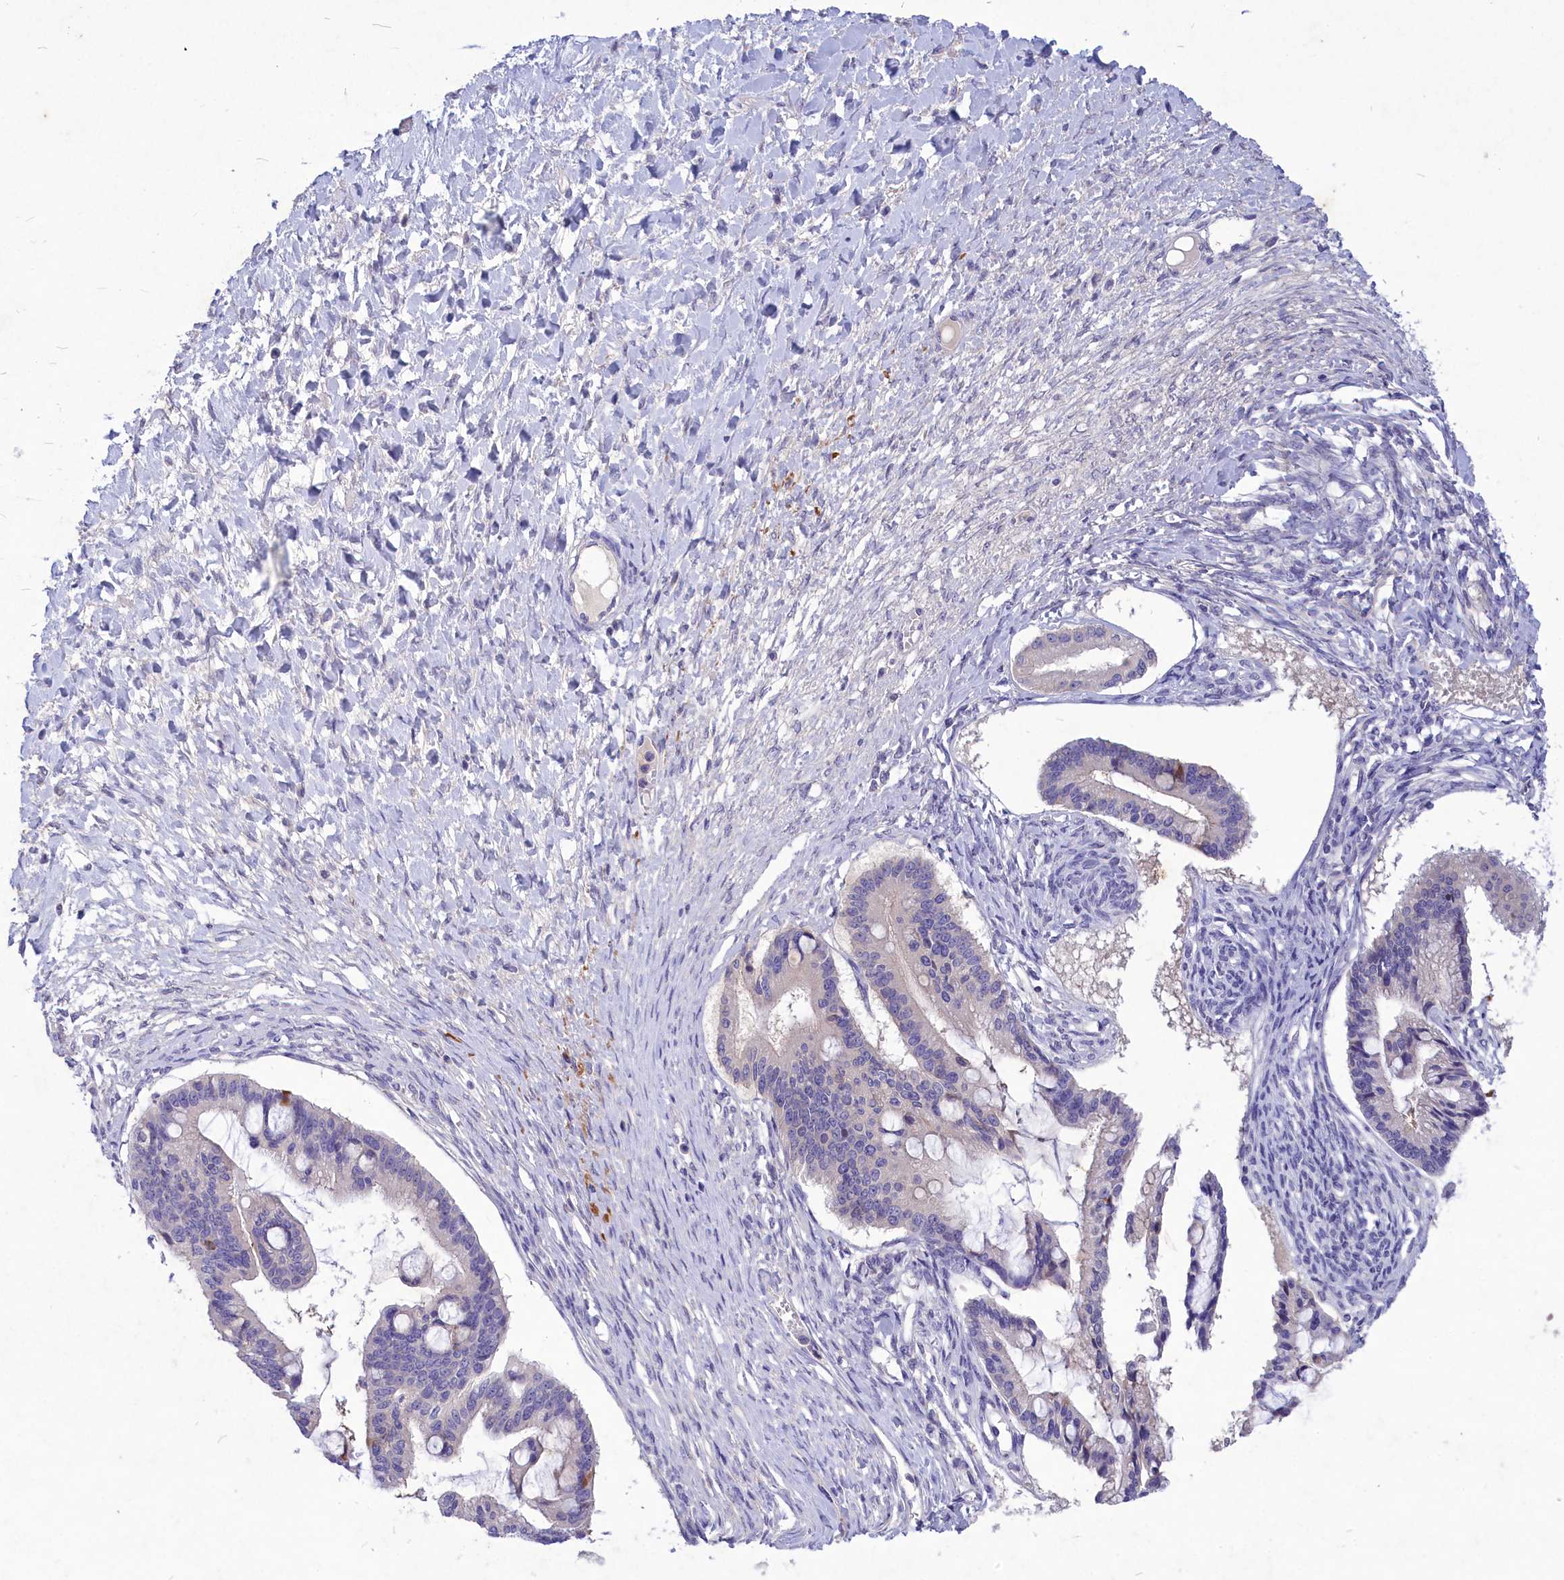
{"staining": {"intensity": "negative", "quantity": "none", "location": "none"}, "tissue": "ovarian cancer", "cell_type": "Tumor cells", "image_type": "cancer", "snomed": [{"axis": "morphology", "description": "Cystadenocarcinoma, mucinous, NOS"}, {"axis": "topography", "description": "Ovary"}], "caption": "Image shows no significant protein expression in tumor cells of ovarian mucinous cystadenocarcinoma.", "gene": "DEFB119", "patient": {"sex": "female", "age": 73}}